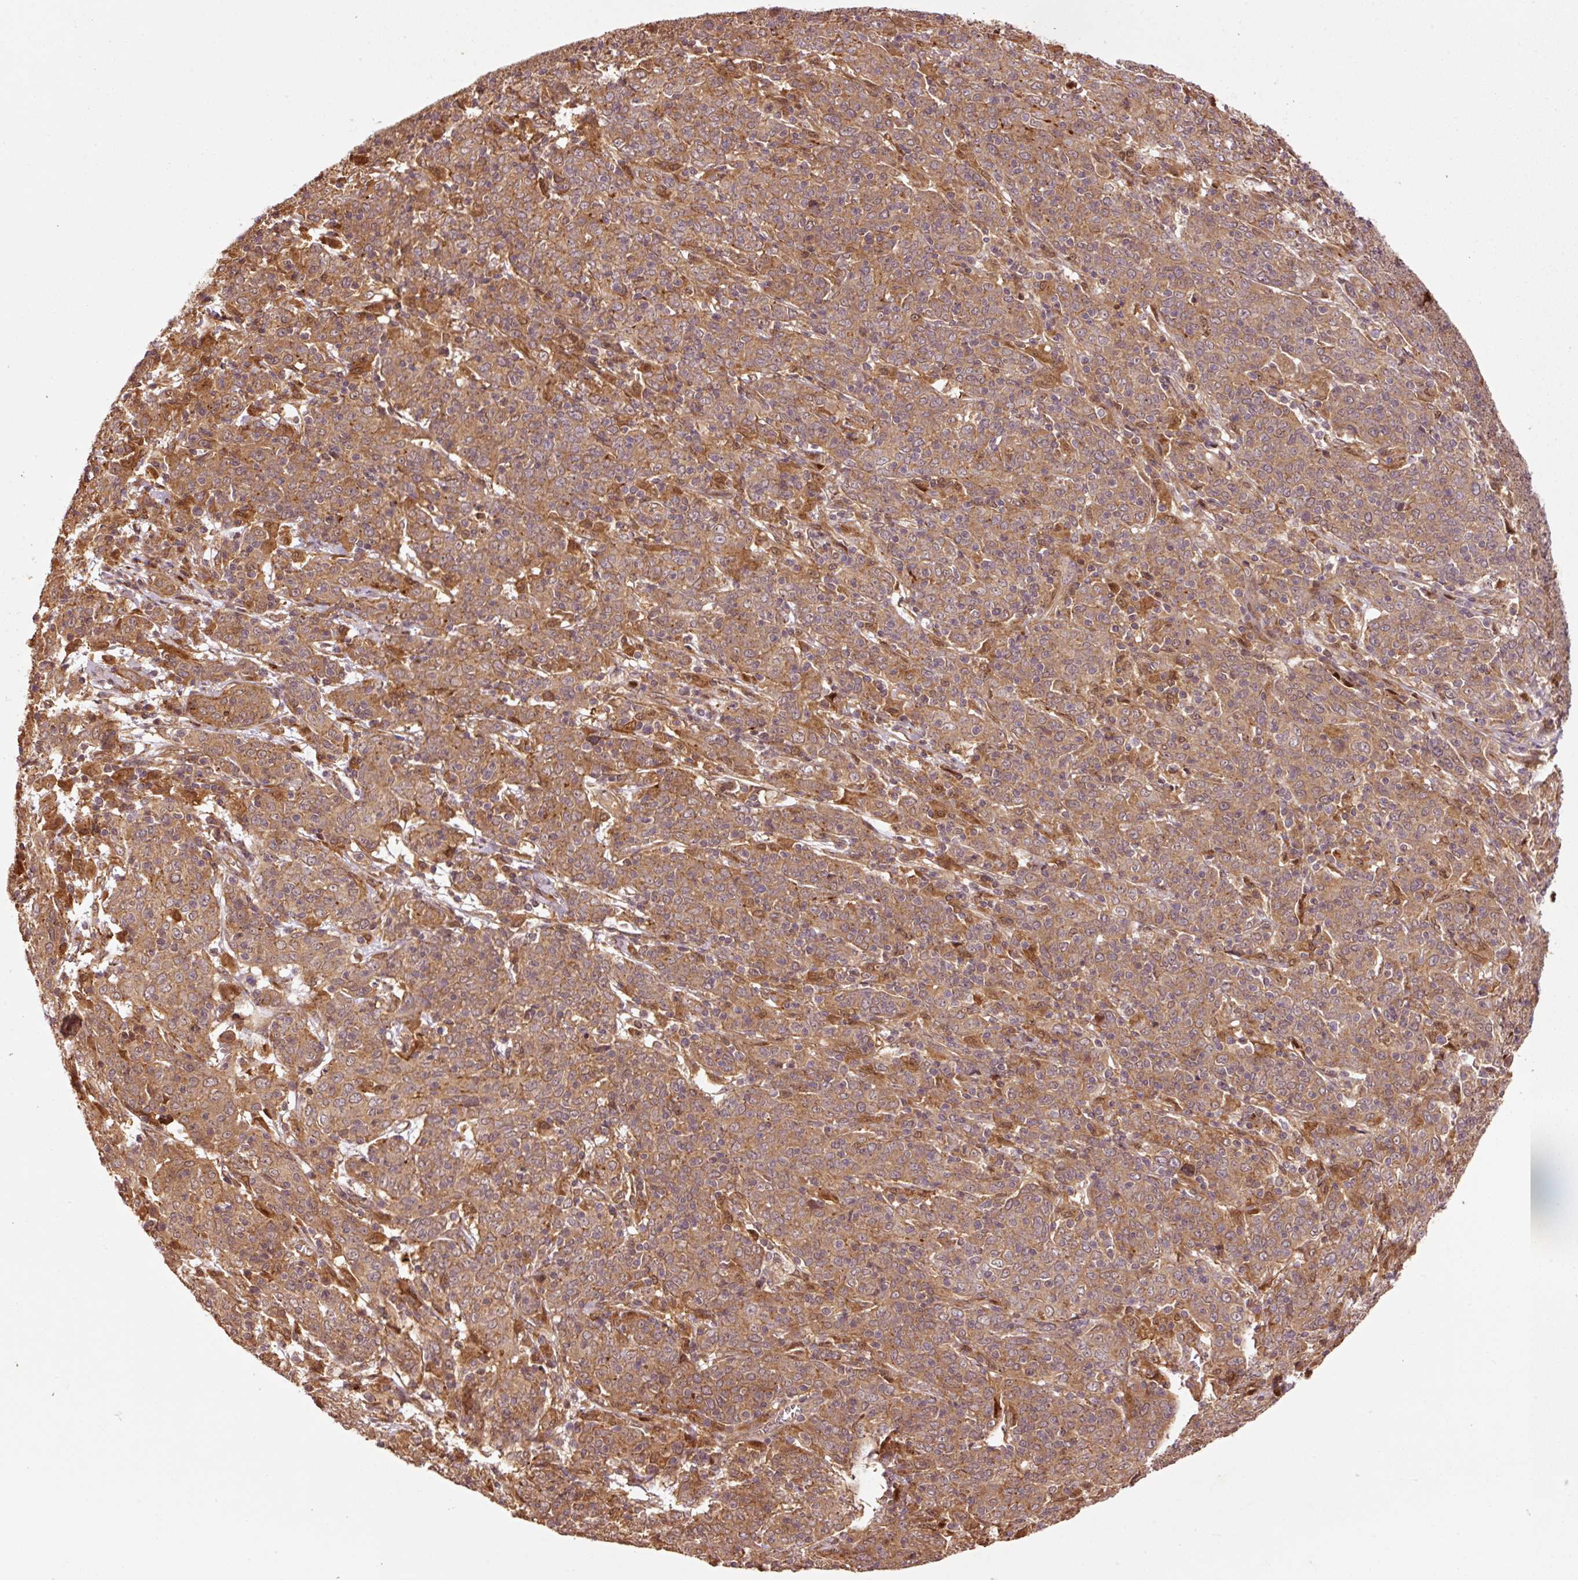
{"staining": {"intensity": "moderate", "quantity": ">75%", "location": "cytoplasmic/membranous,nuclear"}, "tissue": "cervical cancer", "cell_type": "Tumor cells", "image_type": "cancer", "snomed": [{"axis": "morphology", "description": "Squamous cell carcinoma, NOS"}, {"axis": "topography", "description": "Cervix"}], "caption": "This histopathology image reveals immunohistochemistry (IHC) staining of squamous cell carcinoma (cervical), with medium moderate cytoplasmic/membranous and nuclear staining in about >75% of tumor cells.", "gene": "OXER1", "patient": {"sex": "female", "age": 67}}